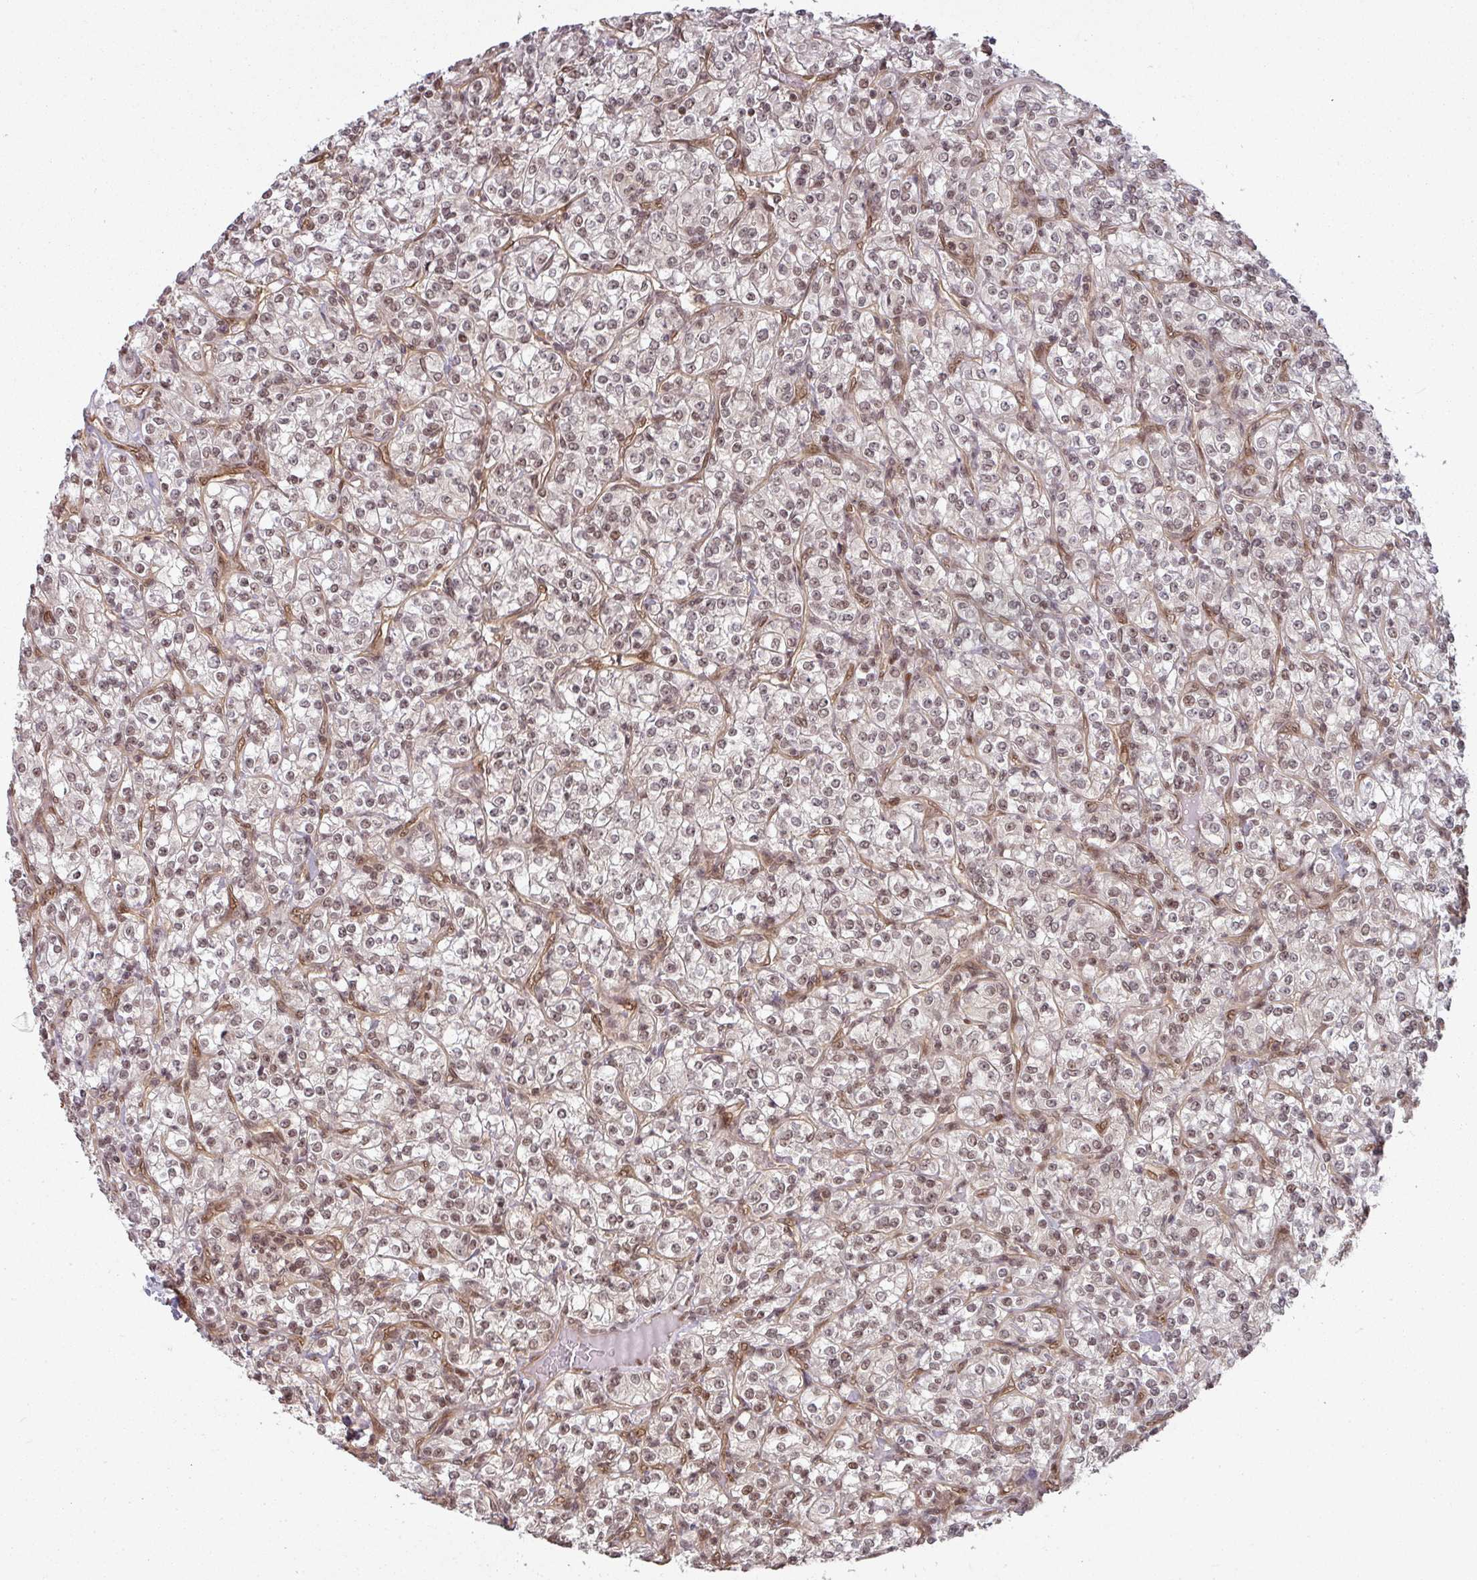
{"staining": {"intensity": "negative", "quantity": "none", "location": "none"}, "tissue": "renal cancer", "cell_type": "Tumor cells", "image_type": "cancer", "snomed": [{"axis": "morphology", "description": "Adenocarcinoma, NOS"}, {"axis": "topography", "description": "Kidney"}], "caption": "Tumor cells show no significant protein positivity in adenocarcinoma (renal).", "gene": "SIK3", "patient": {"sex": "male", "age": 77}}